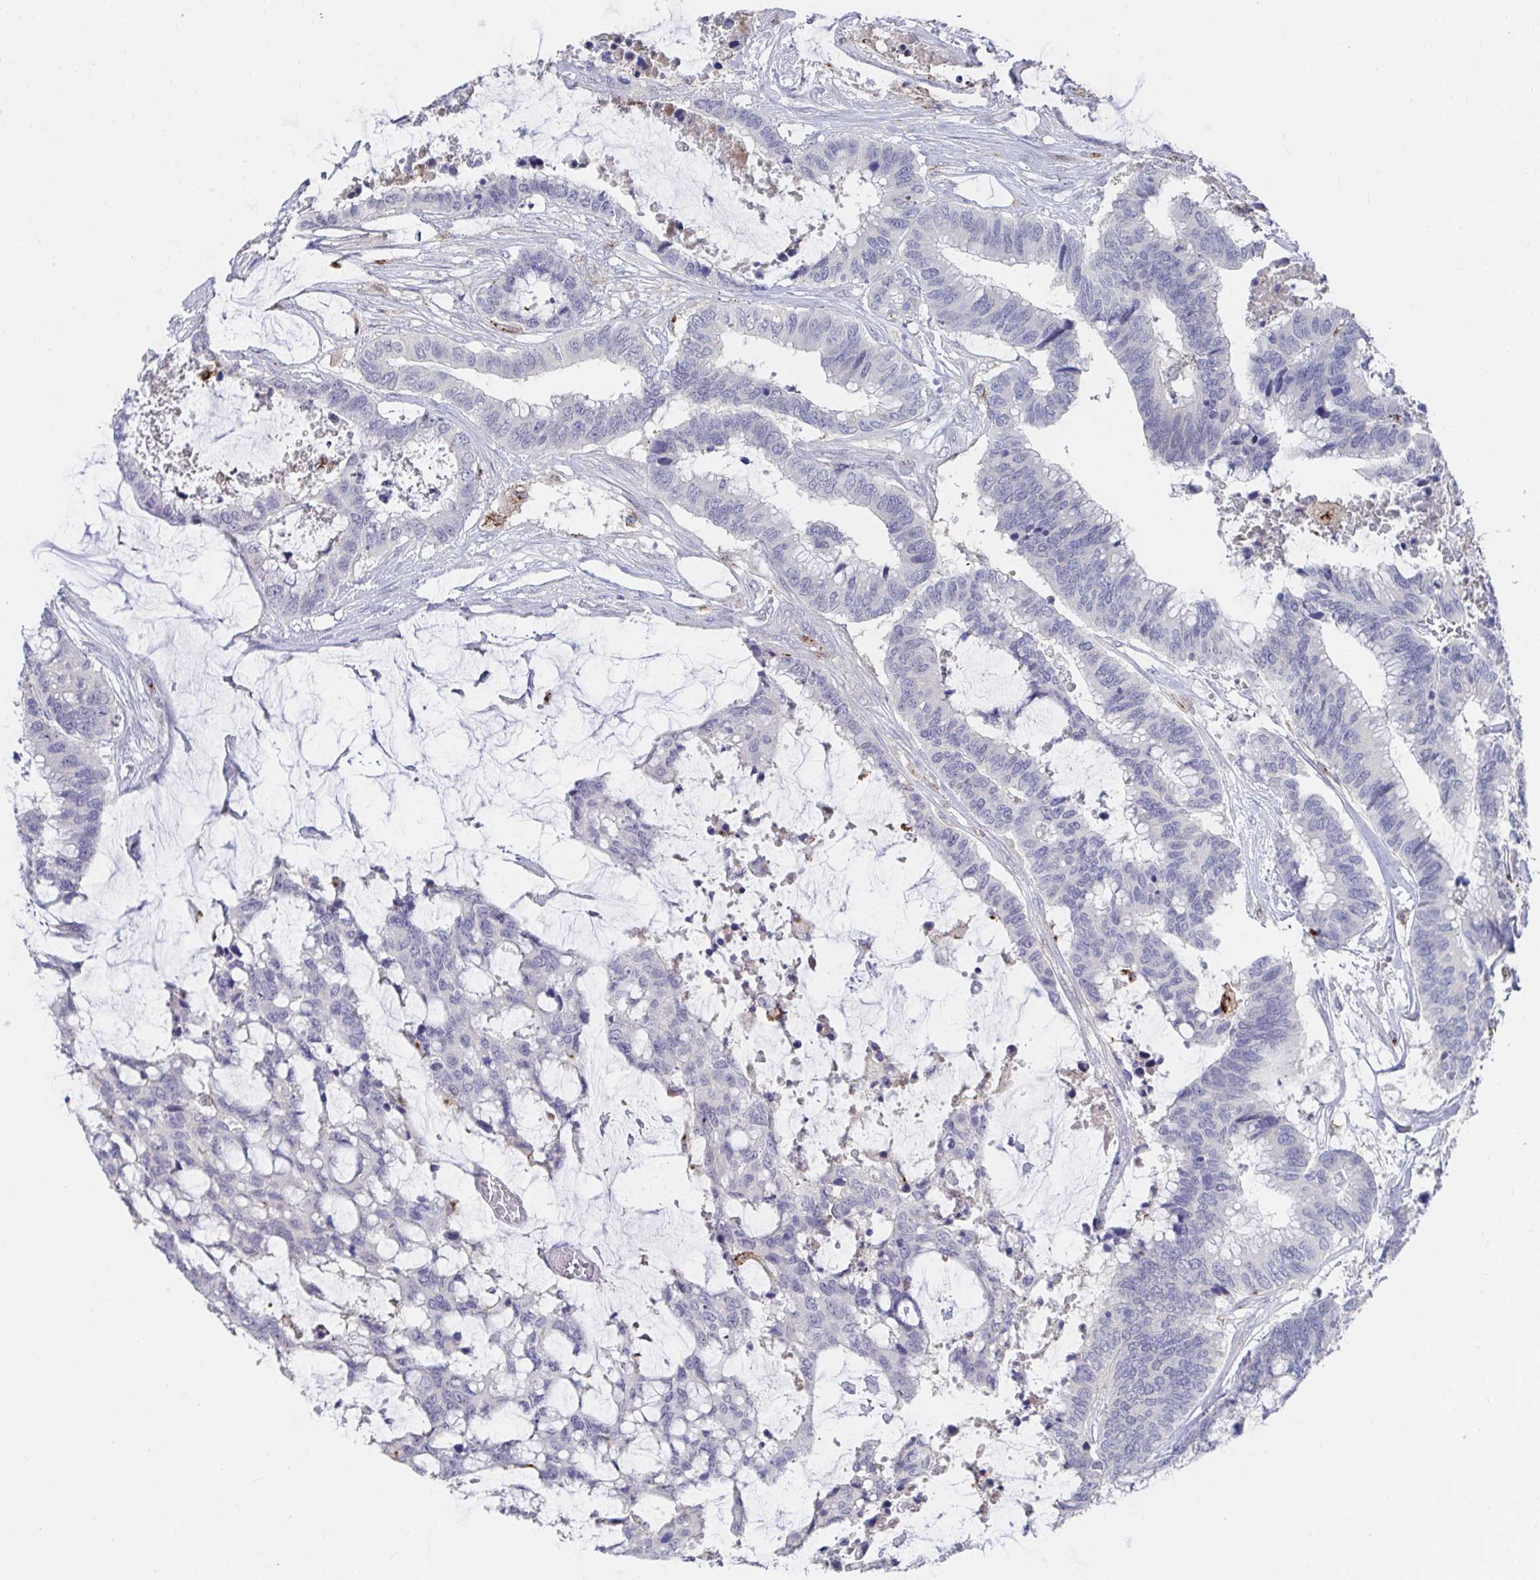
{"staining": {"intensity": "negative", "quantity": "none", "location": "none"}, "tissue": "colorectal cancer", "cell_type": "Tumor cells", "image_type": "cancer", "snomed": [{"axis": "morphology", "description": "Adenocarcinoma, NOS"}, {"axis": "topography", "description": "Rectum"}], "caption": "This is a image of IHC staining of colorectal cancer (adenocarcinoma), which shows no positivity in tumor cells. (Stains: DAB (3,3'-diaminobenzidine) immunohistochemistry (IHC) with hematoxylin counter stain, Microscopy: brightfield microscopy at high magnification).", "gene": "KCNK5", "patient": {"sex": "female", "age": 59}}